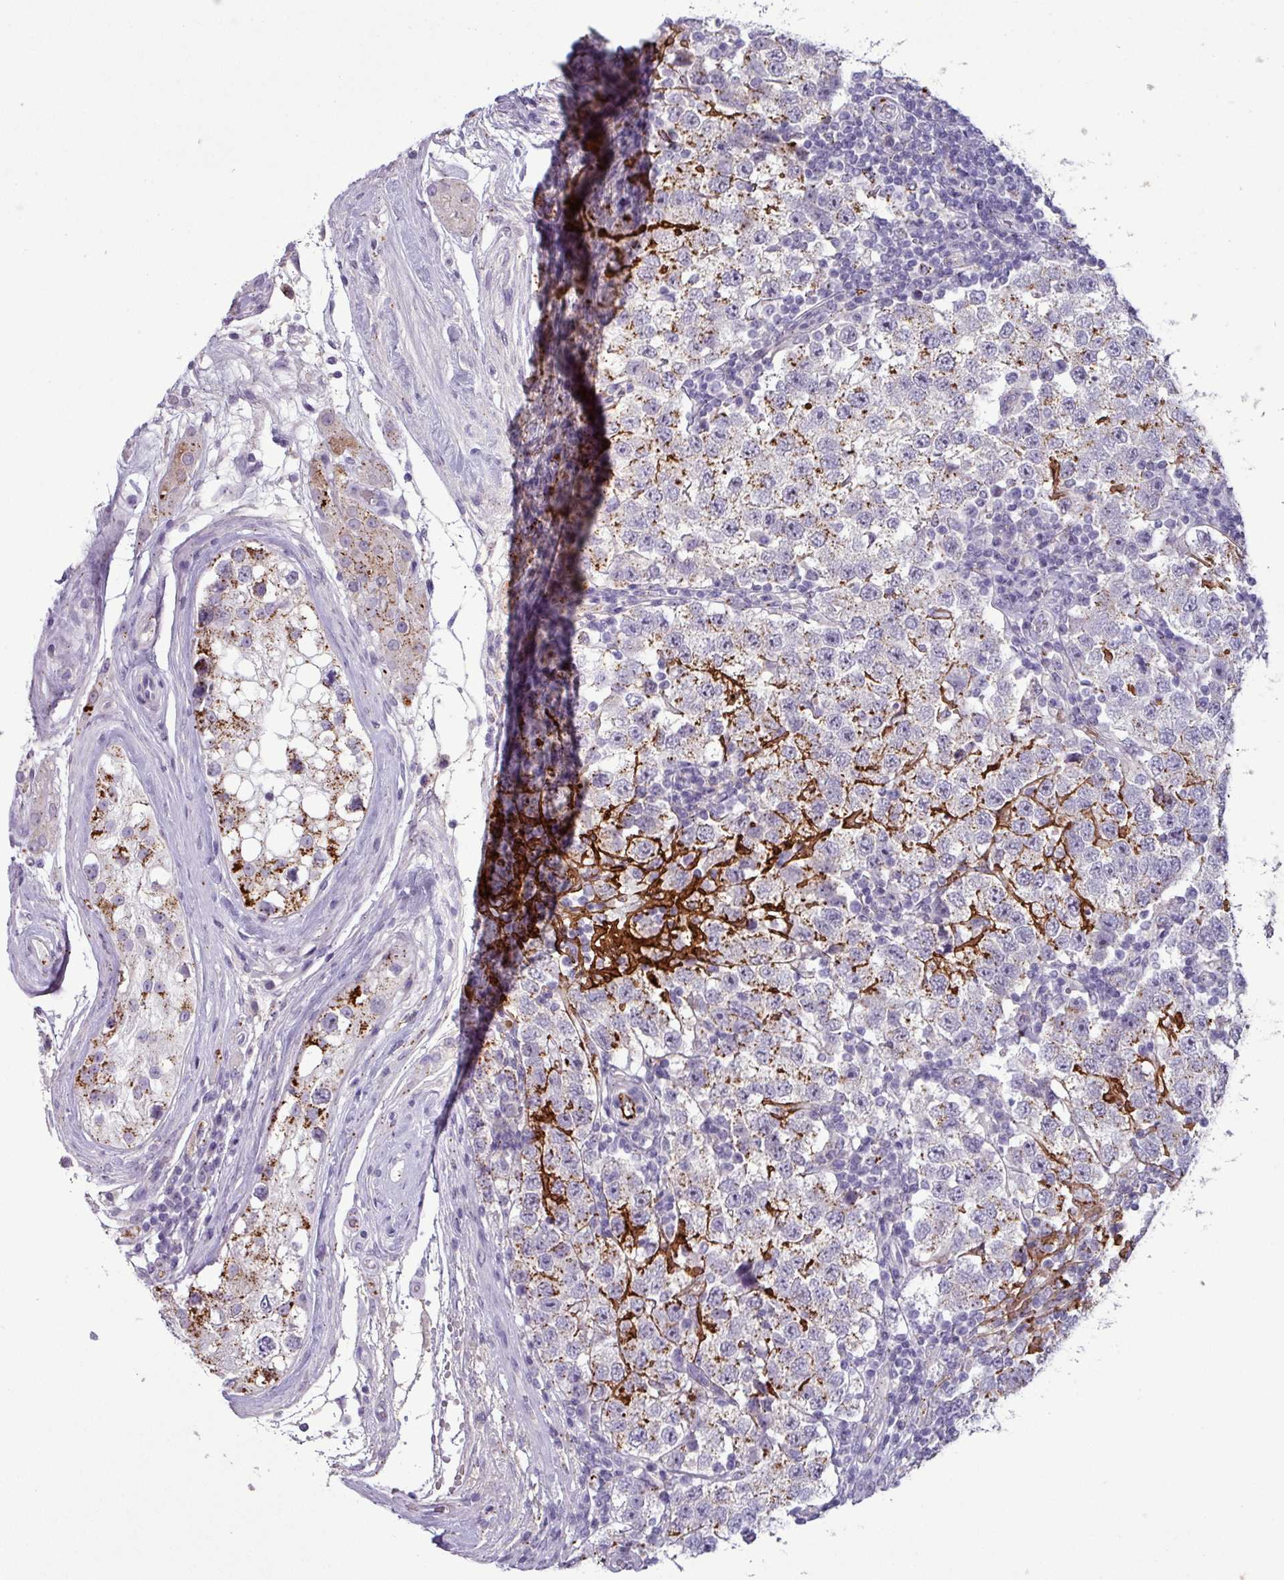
{"staining": {"intensity": "negative", "quantity": "none", "location": "none"}, "tissue": "testis cancer", "cell_type": "Tumor cells", "image_type": "cancer", "snomed": [{"axis": "morphology", "description": "Seminoma, NOS"}, {"axis": "topography", "description": "Testis"}], "caption": "Testis cancer was stained to show a protein in brown. There is no significant staining in tumor cells. (Stains: DAB (3,3'-diaminobenzidine) immunohistochemistry (IHC) with hematoxylin counter stain, Microscopy: brightfield microscopy at high magnification).", "gene": "PLIN2", "patient": {"sex": "male", "age": 34}}